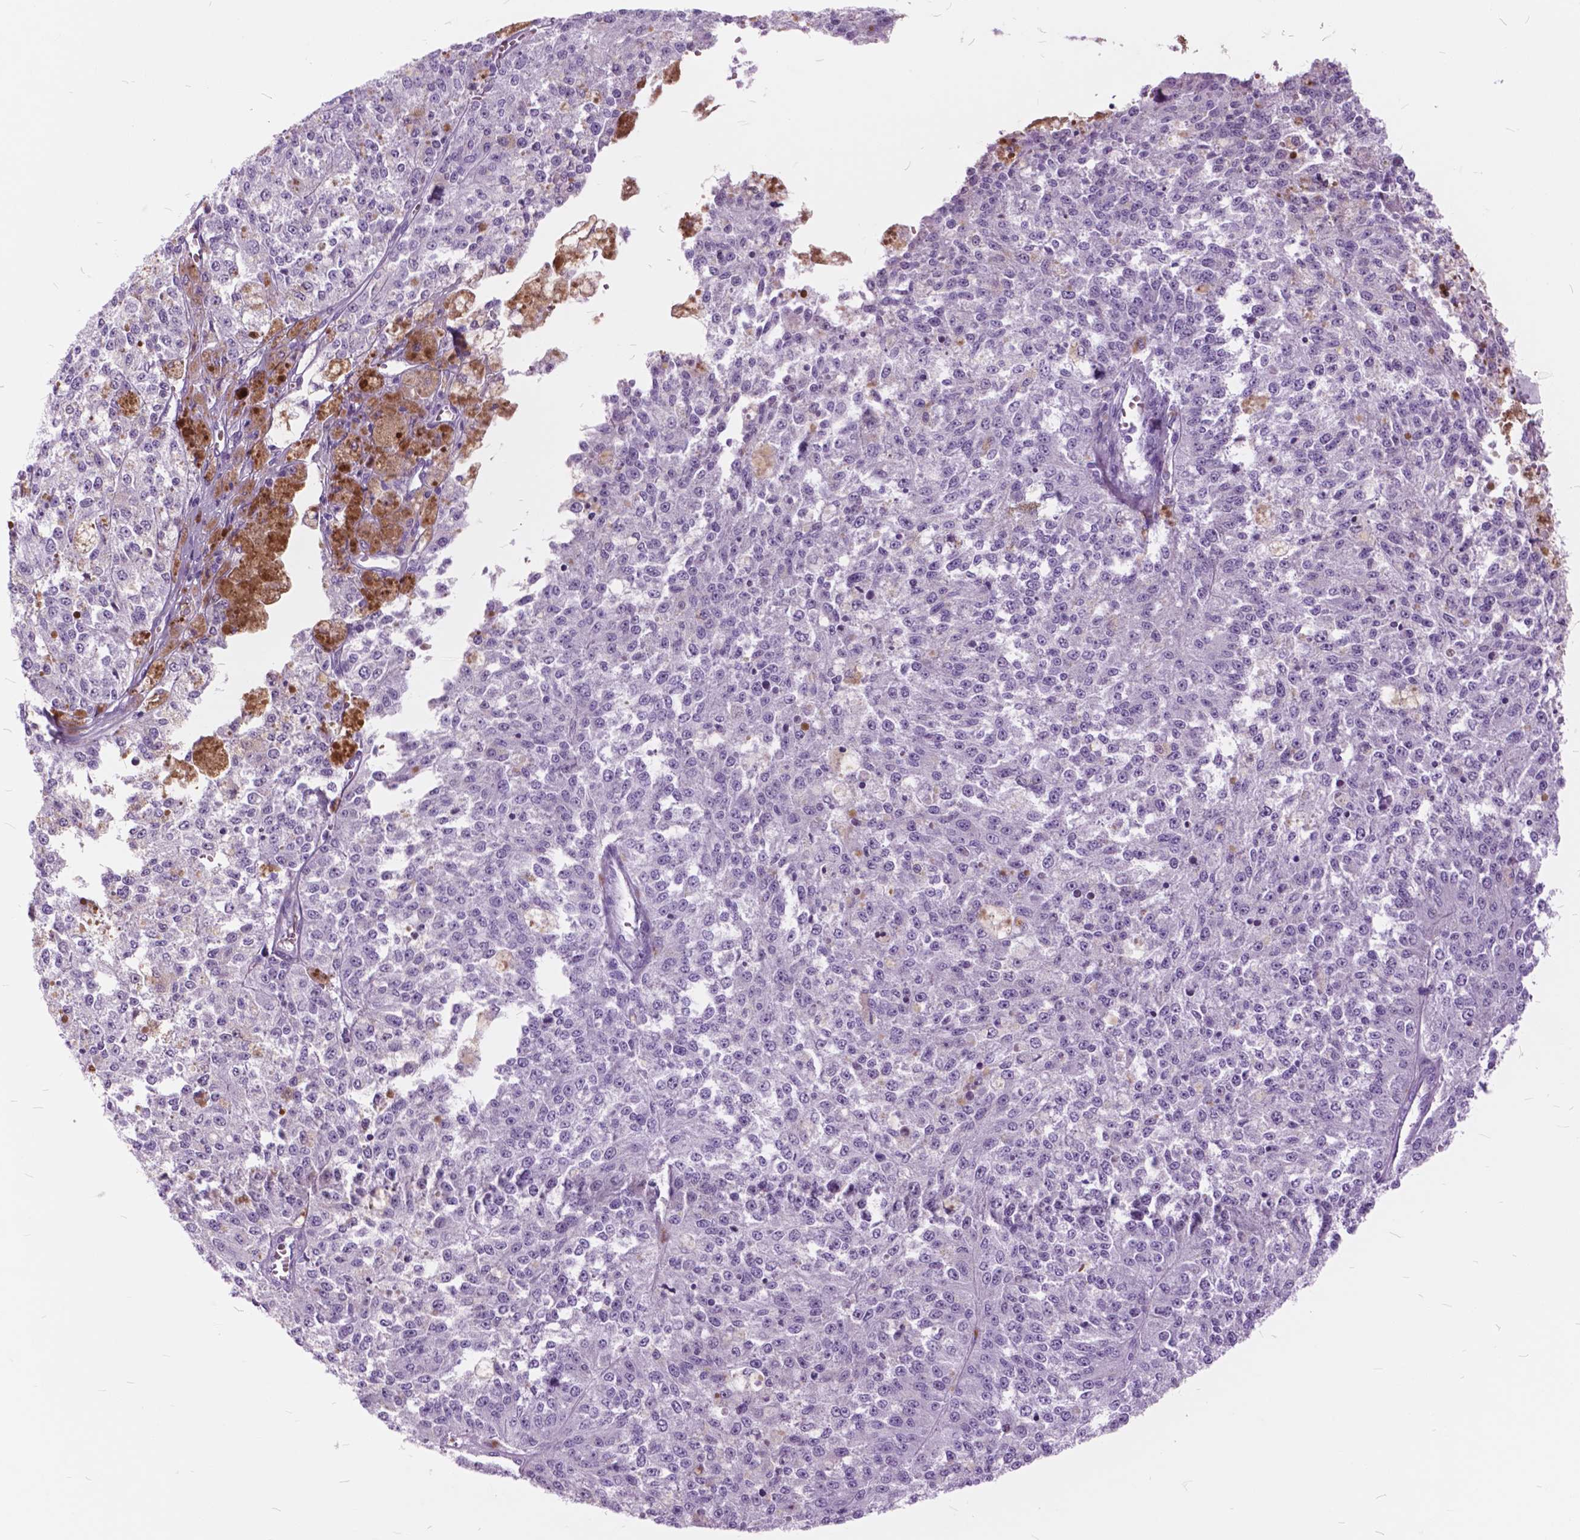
{"staining": {"intensity": "negative", "quantity": "none", "location": "none"}, "tissue": "melanoma", "cell_type": "Tumor cells", "image_type": "cancer", "snomed": [{"axis": "morphology", "description": "Malignant melanoma, Metastatic site"}, {"axis": "topography", "description": "Lymph node"}], "caption": "Immunohistochemistry (IHC) of melanoma exhibits no staining in tumor cells.", "gene": "GDF9", "patient": {"sex": "female", "age": 64}}